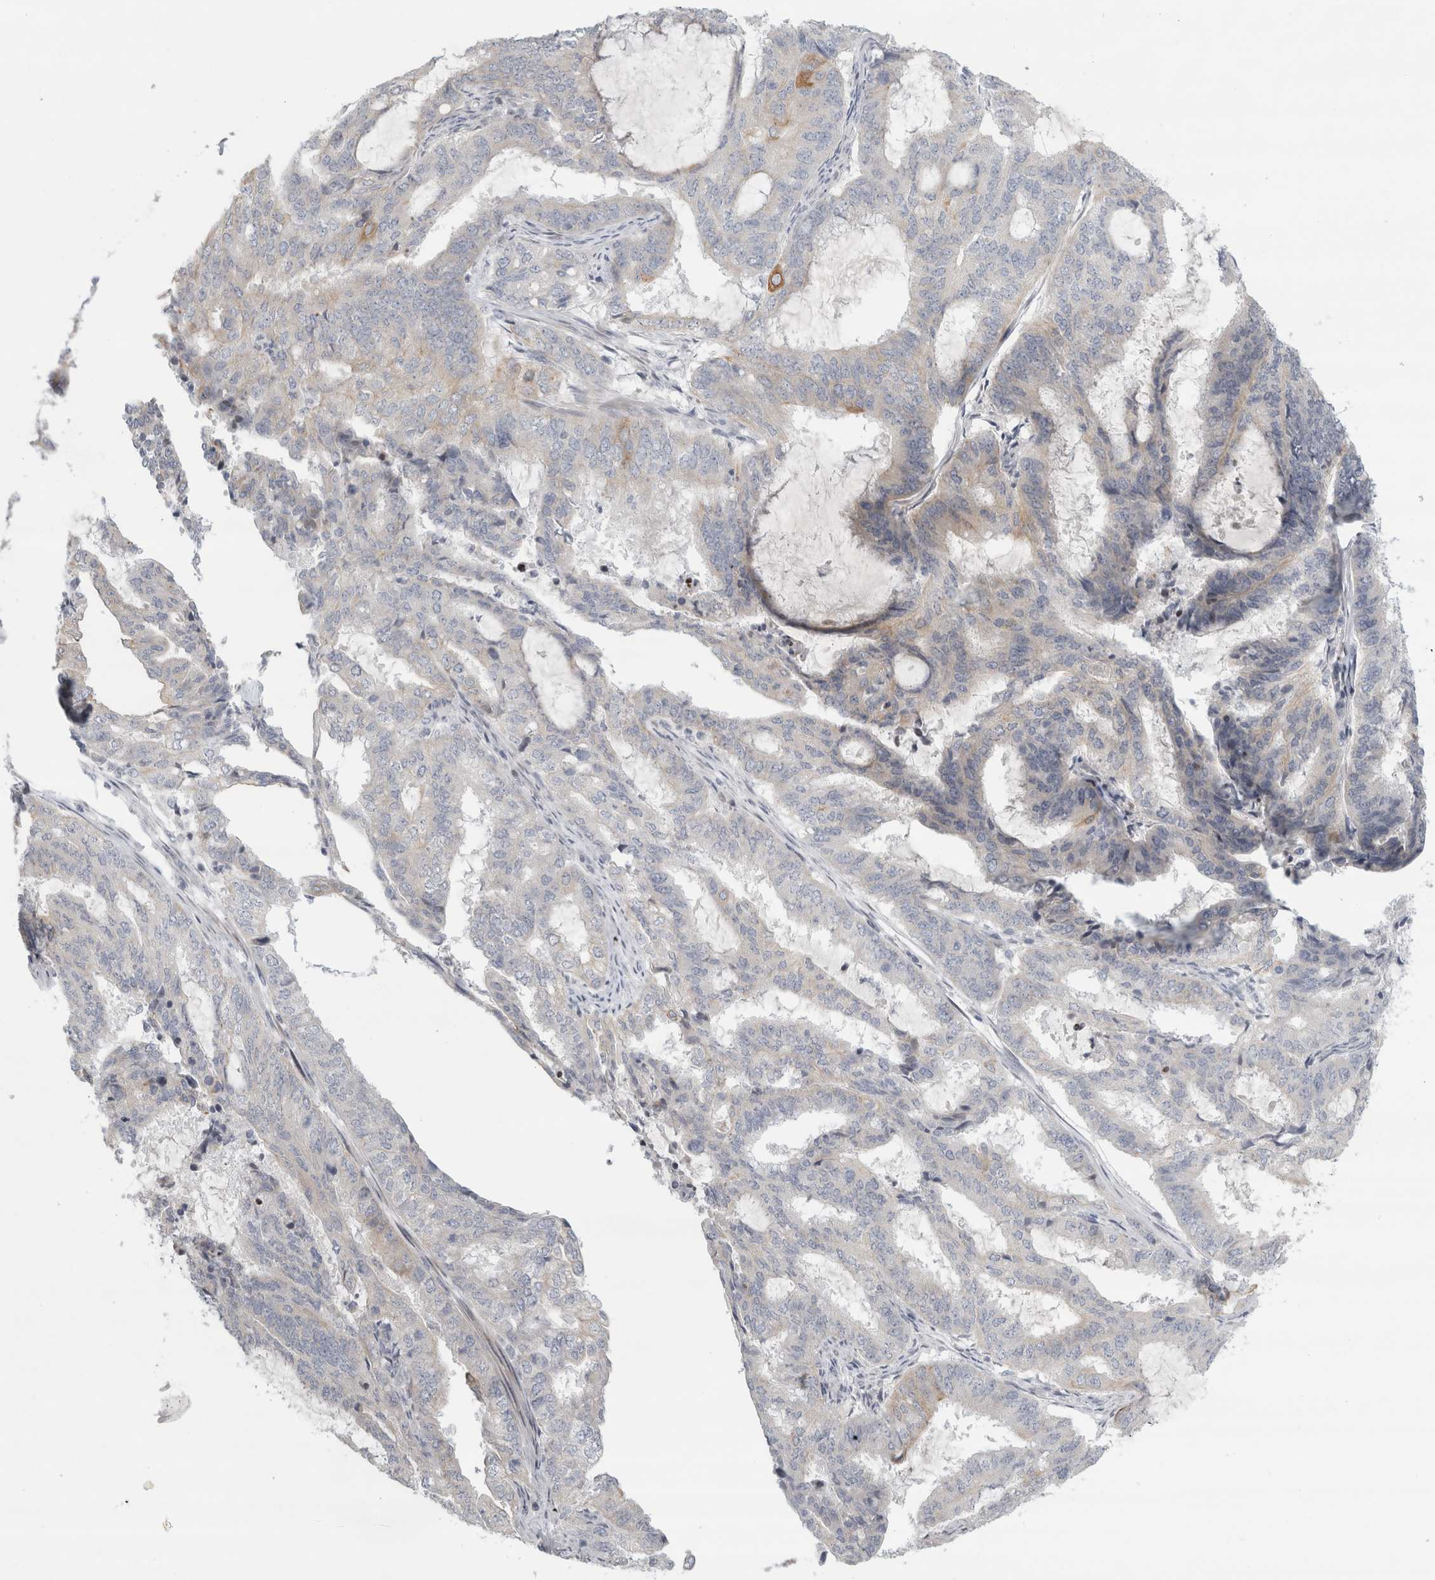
{"staining": {"intensity": "negative", "quantity": "none", "location": "none"}, "tissue": "endometrial cancer", "cell_type": "Tumor cells", "image_type": "cancer", "snomed": [{"axis": "morphology", "description": "Adenocarcinoma, NOS"}, {"axis": "topography", "description": "Endometrium"}], "caption": "Immunohistochemical staining of human endometrial cancer (adenocarcinoma) displays no significant staining in tumor cells. The staining was performed using DAB to visualize the protein expression in brown, while the nuclei were stained in blue with hematoxylin (Magnification: 20x).", "gene": "UTP25", "patient": {"sex": "female", "age": 51}}